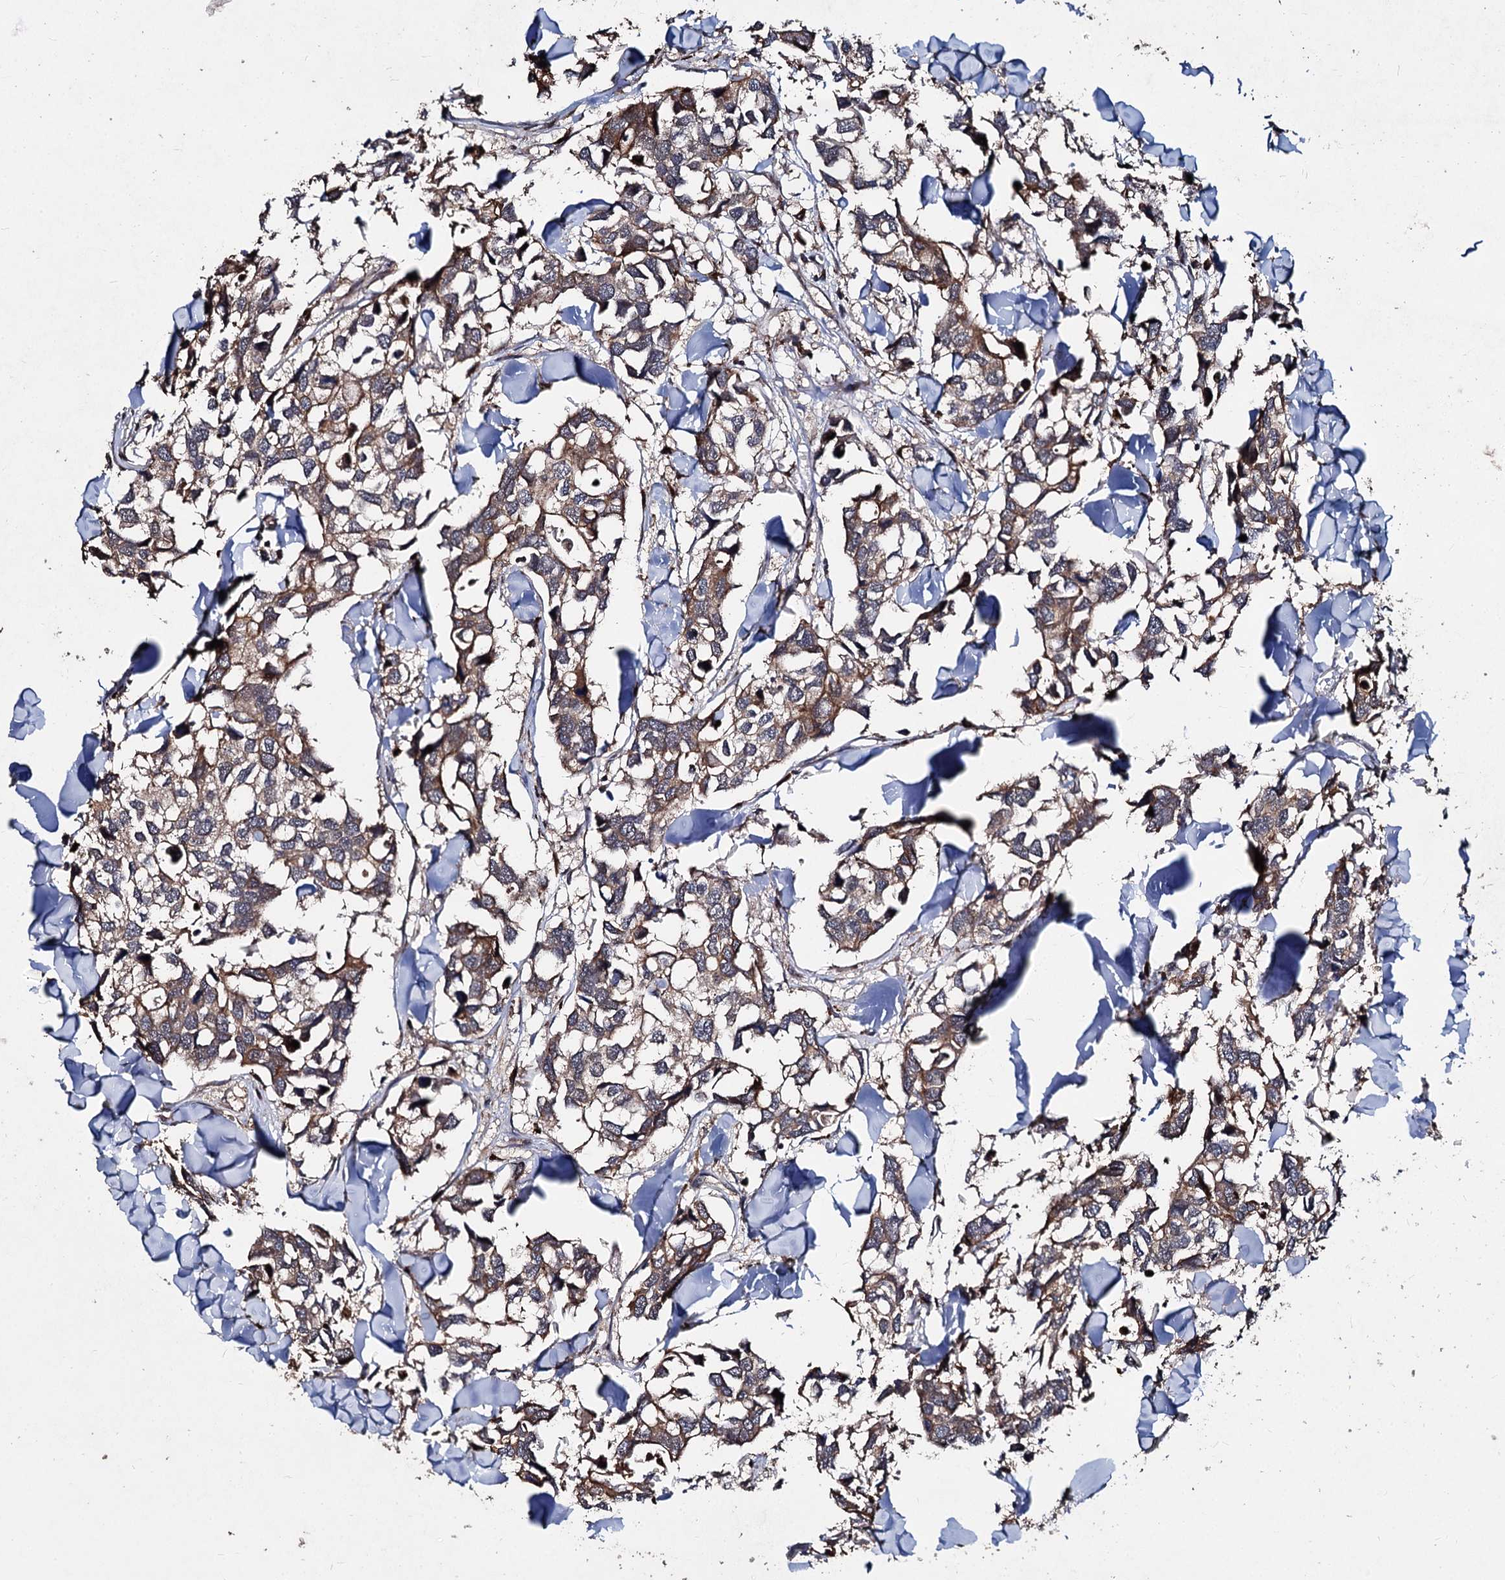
{"staining": {"intensity": "moderate", "quantity": "25%-75%", "location": "cytoplasmic/membranous"}, "tissue": "breast cancer", "cell_type": "Tumor cells", "image_type": "cancer", "snomed": [{"axis": "morphology", "description": "Duct carcinoma"}, {"axis": "topography", "description": "Breast"}], "caption": "DAB (3,3'-diaminobenzidine) immunohistochemical staining of human breast invasive ductal carcinoma exhibits moderate cytoplasmic/membranous protein positivity in about 25%-75% of tumor cells. Nuclei are stained in blue.", "gene": "BCL2L2", "patient": {"sex": "female", "age": 83}}